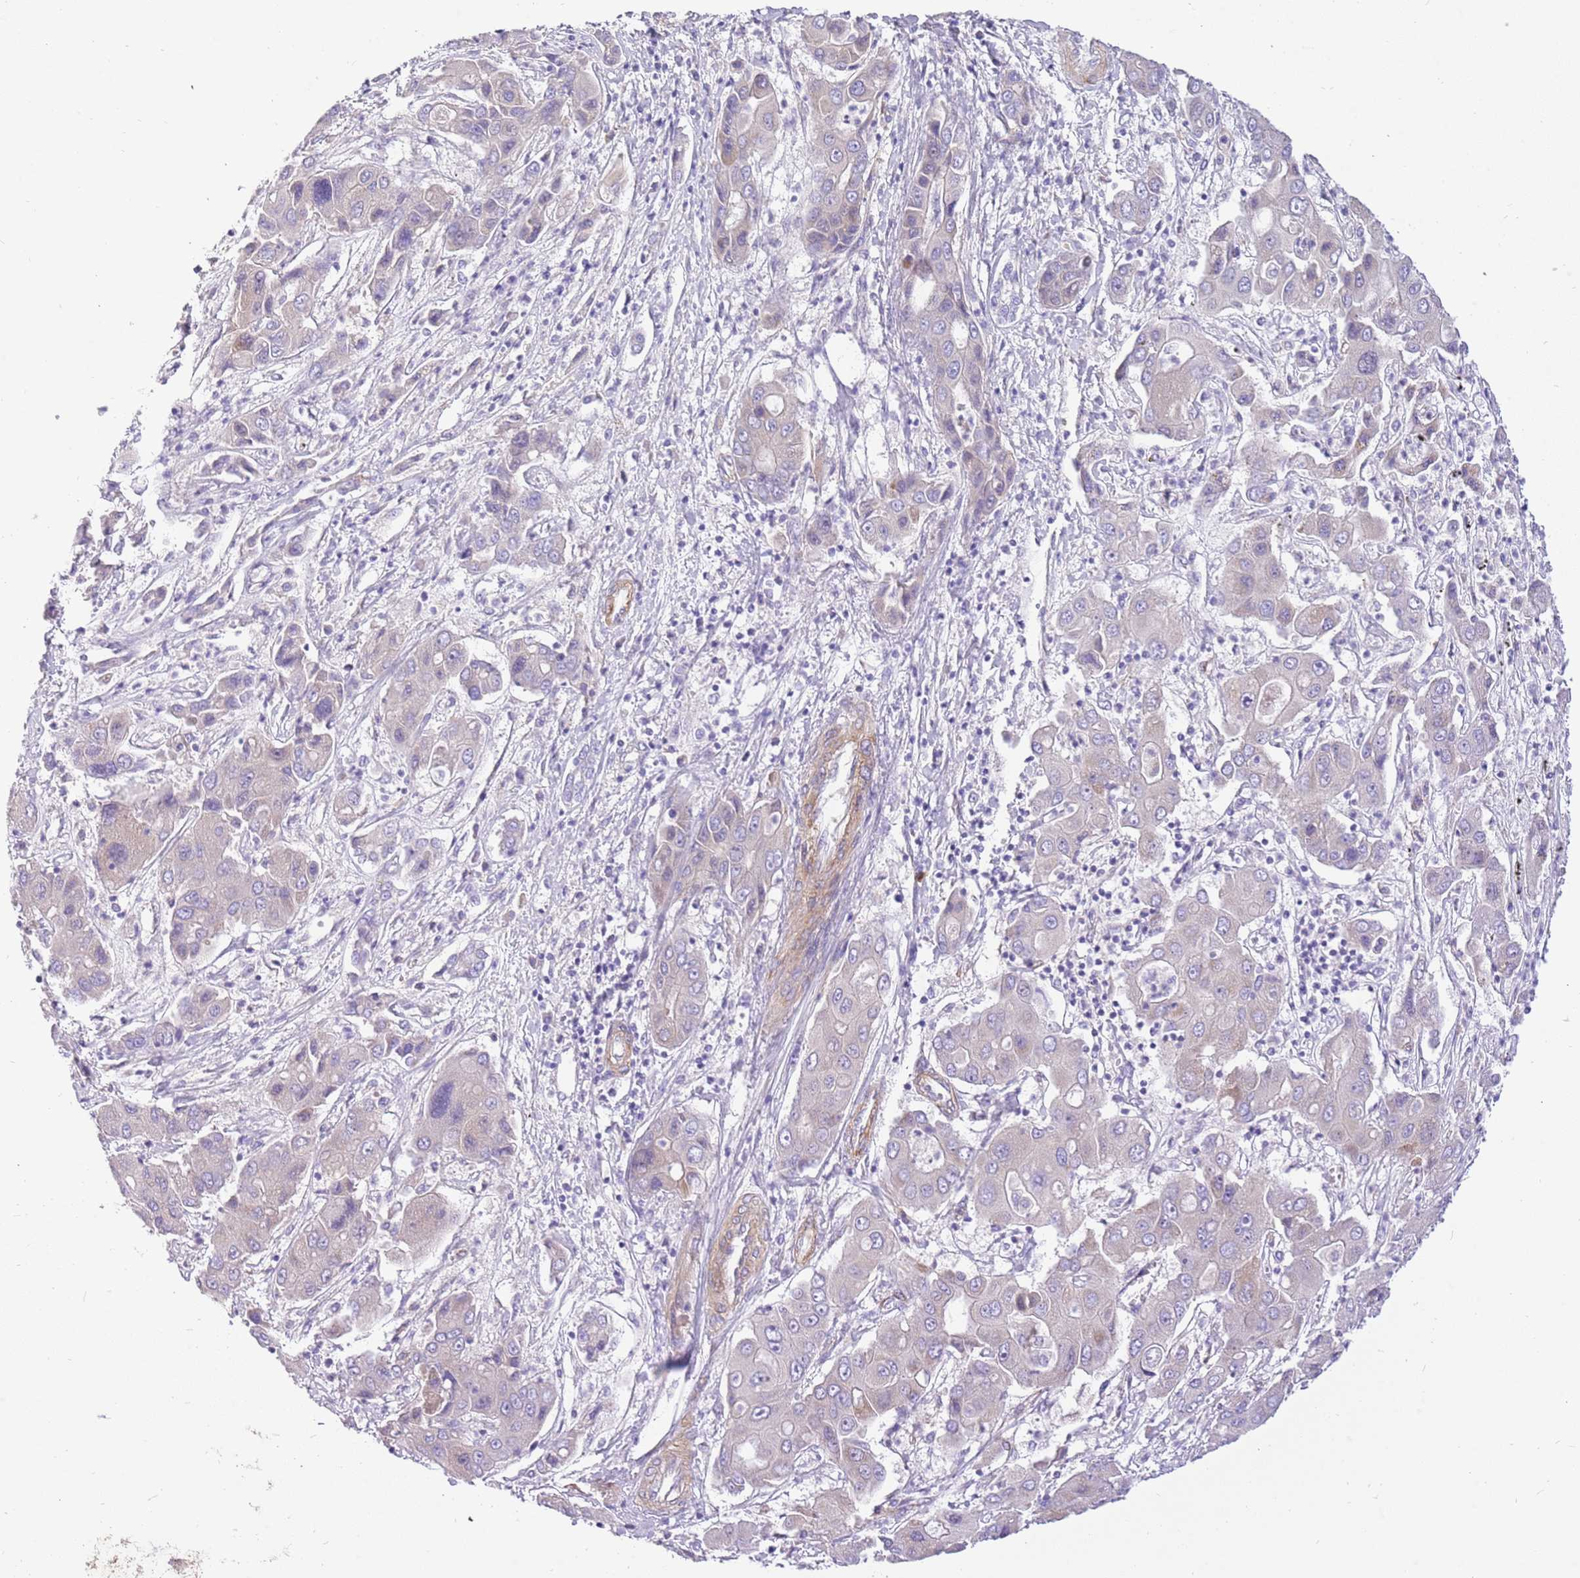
{"staining": {"intensity": "negative", "quantity": "none", "location": "none"}, "tissue": "liver cancer", "cell_type": "Tumor cells", "image_type": "cancer", "snomed": [{"axis": "morphology", "description": "Cholangiocarcinoma"}, {"axis": "topography", "description": "Liver"}], "caption": "DAB immunohistochemical staining of human cholangiocarcinoma (liver) displays no significant expression in tumor cells. (Brightfield microscopy of DAB (3,3'-diaminobenzidine) immunohistochemistry (IHC) at high magnification).", "gene": "SERINC3", "patient": {"sex": "male", "age": 67}}